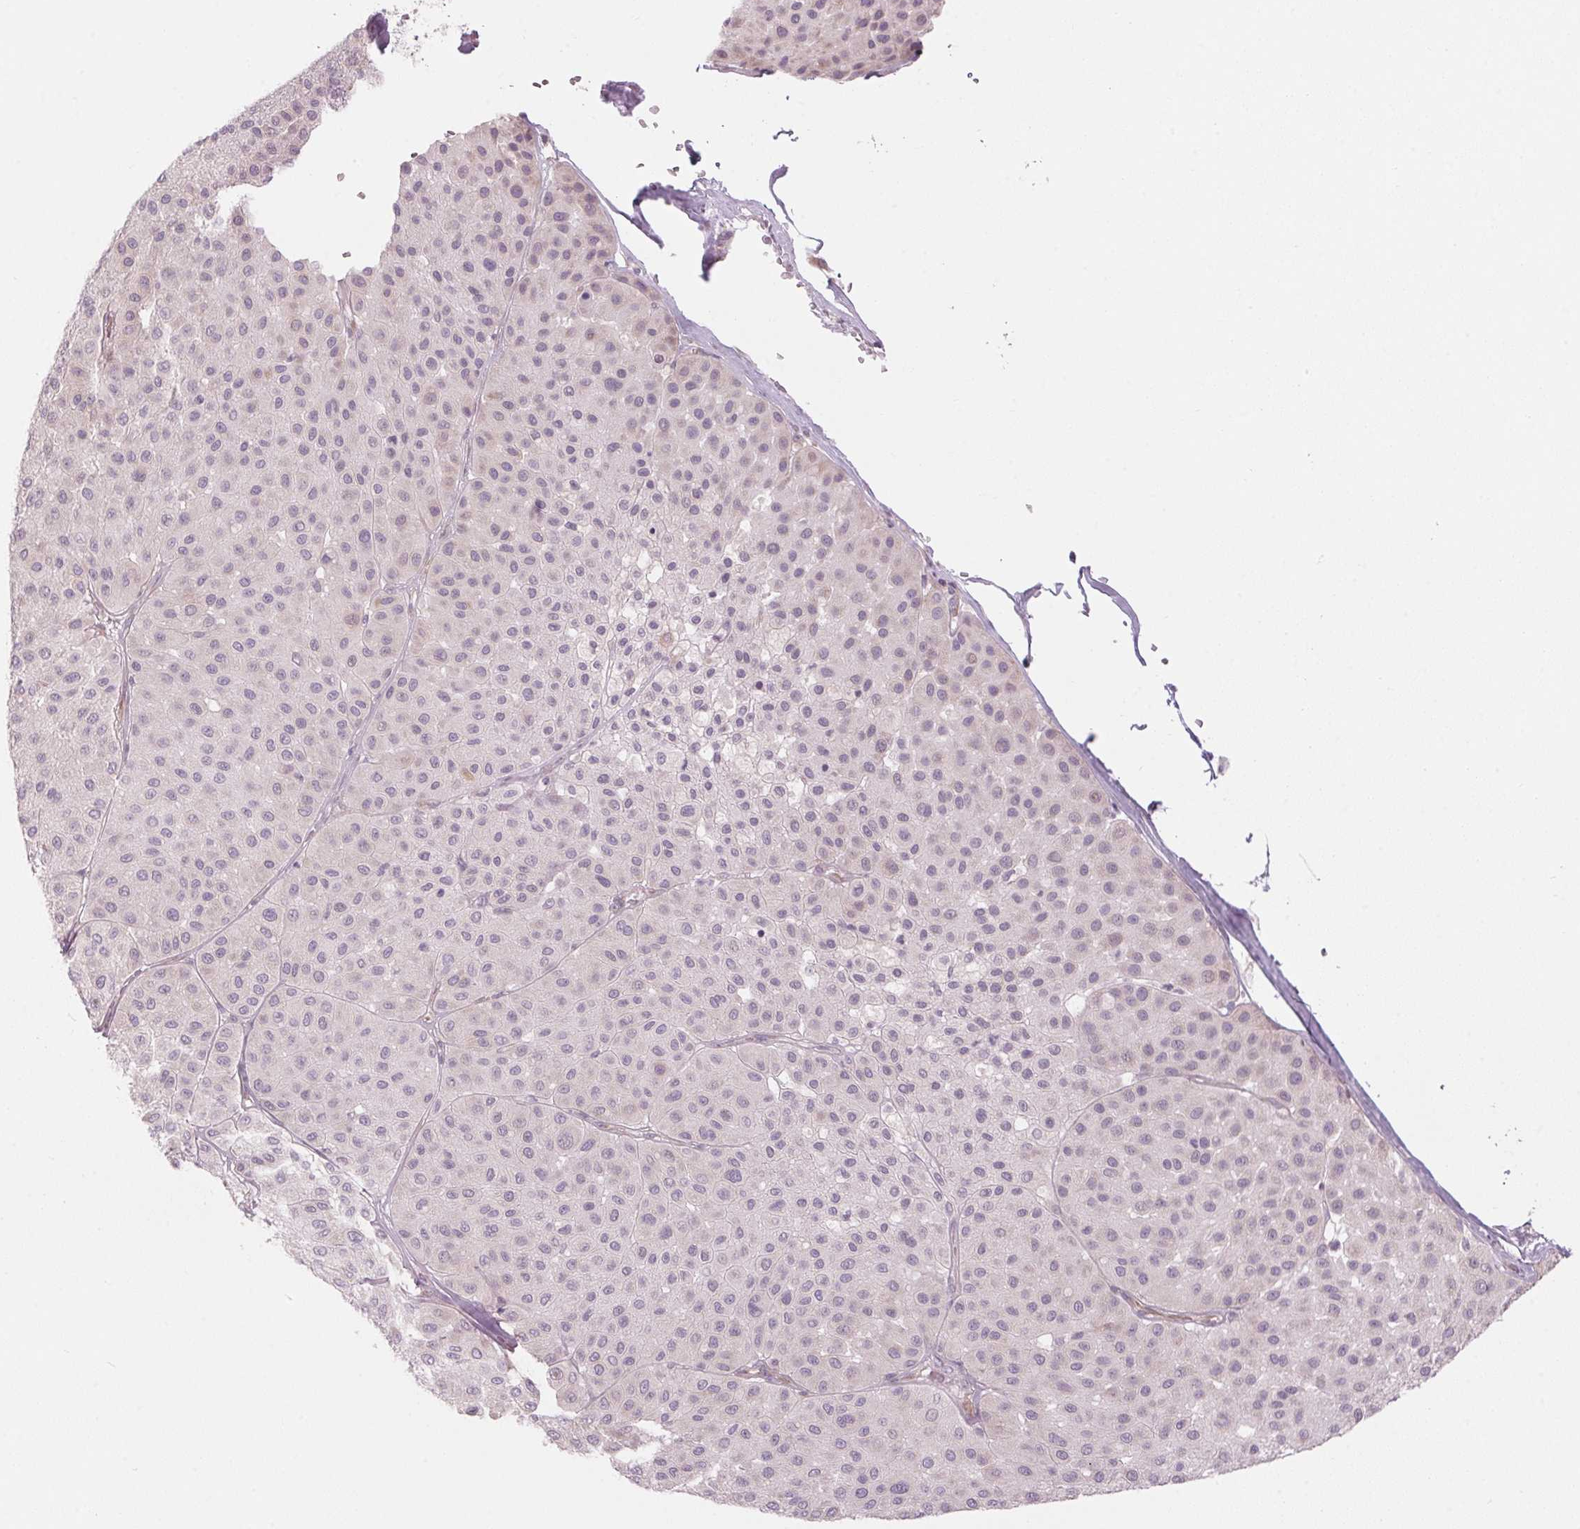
{"staining": {"intensity": "negative", "quantity": "none", "location": "none"}, "tissue": "melanoma", "cell_type": "Tumor cells", "image_type": "cancer", "snomed": [{"axis": "morphology", "description": "Malignant melanoma, Metastatic site"}, {"axis": "topography", "description": "Smooth muscle"}], "caption": "IHC of malignant melanoma (metastatic site) reveals no staining in tumor cells.", "gene": "GNMT", "patient": {"sex": "male", "age": 41}}